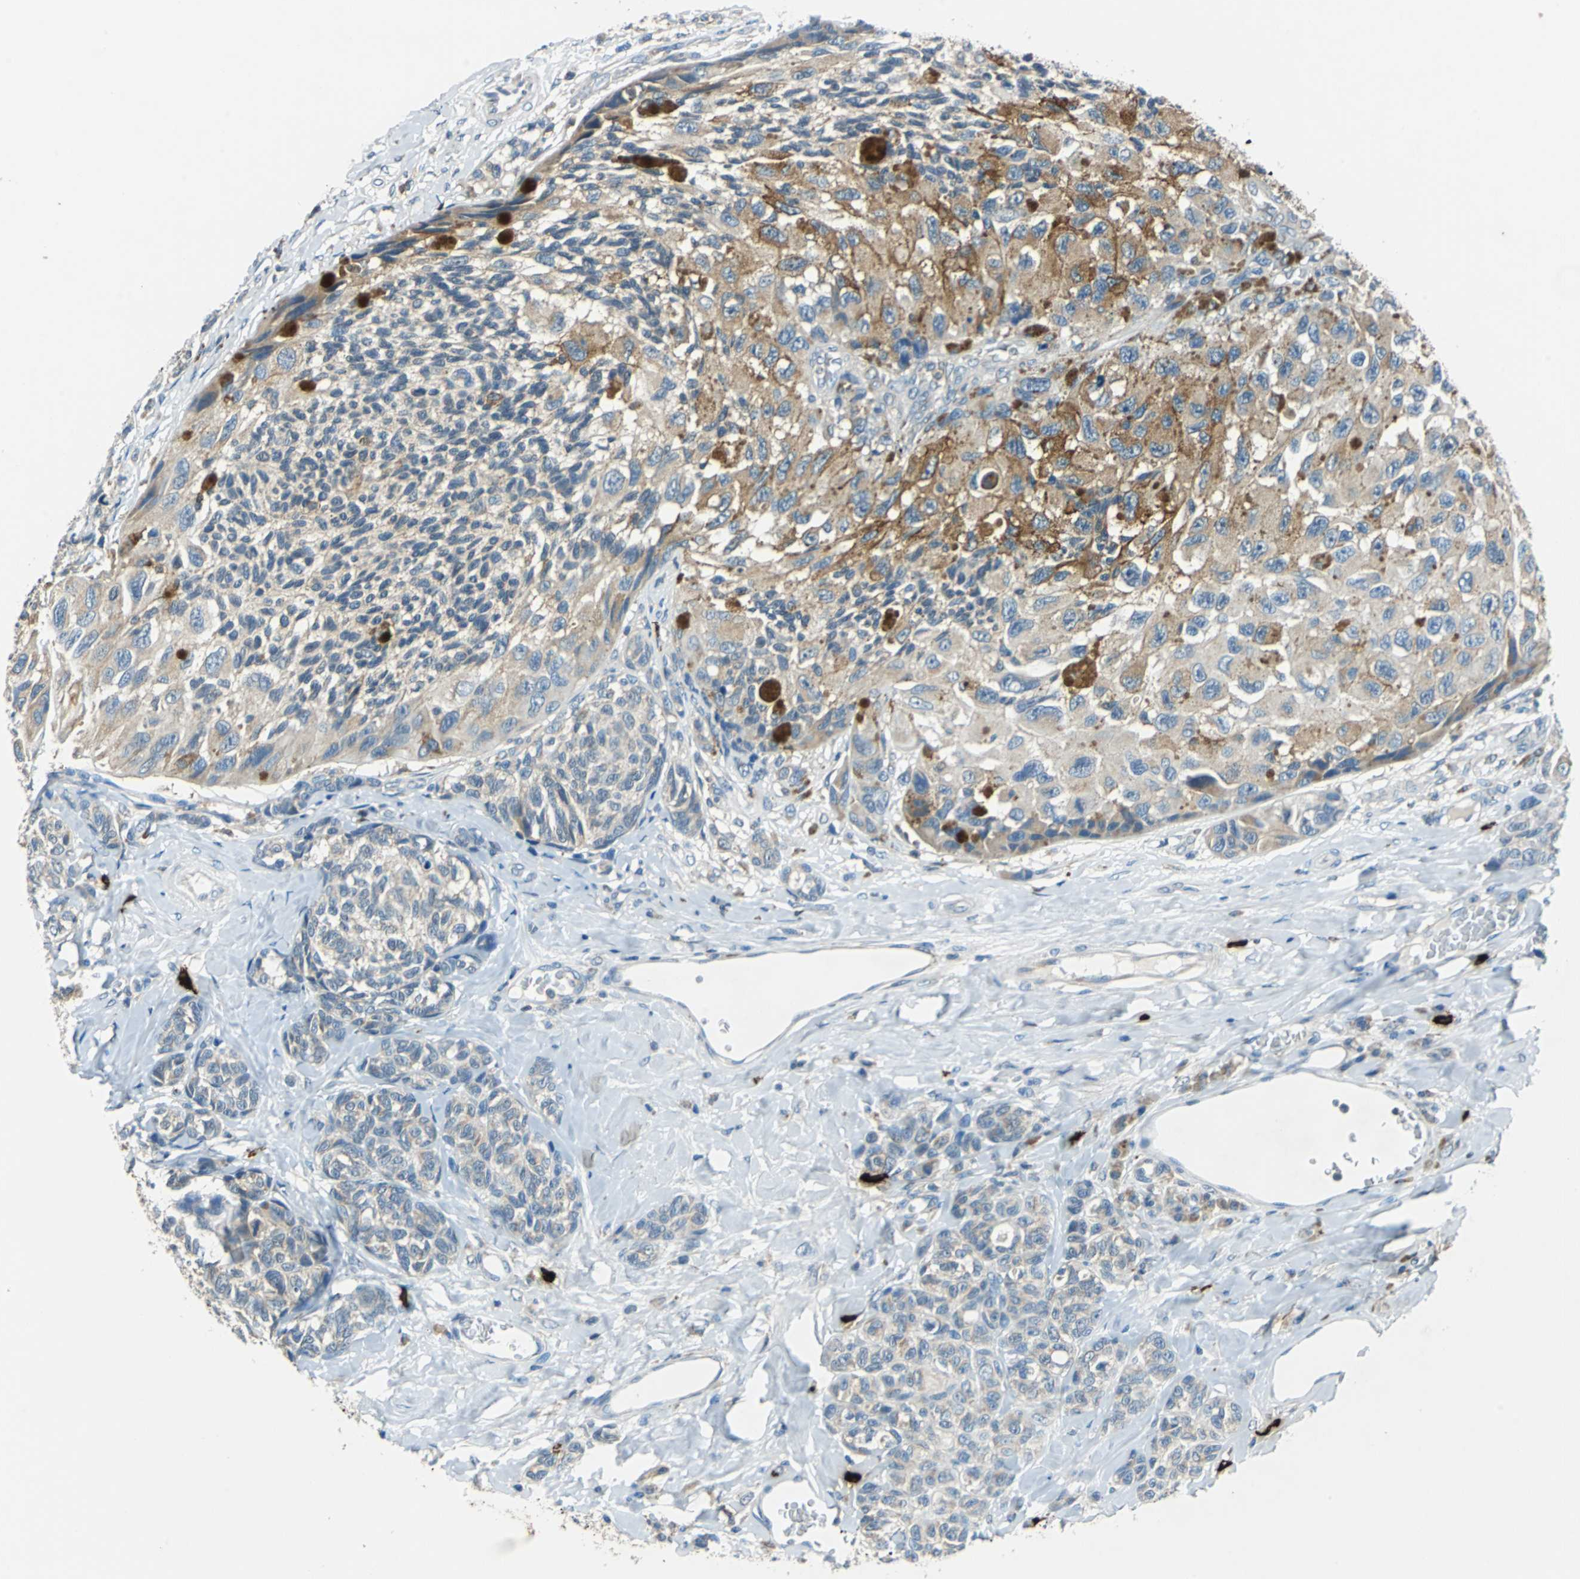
{"staining": {"intensity": "moderate", "quantity": ">75%", "location": "cytoplasmic/membranous"}, "tissue": "melanoma", "cell_type": "Tumor cells", "image_type": "cancer", "snomed": [{"axis": "morphology", "description": "Malignant melanoma, NOS"}, {"axis": "topography", "description": "Skin"}], "caption": "Immunohistochemistry histopathology image of neoplastic tissue: melanoma stained using IHC exhibits medium levels of moderate protein expression localized specifically in the cytoplasmic/membranous of tumor cells, appearing as a cytoplasmic/membranous brown color.", "gene": "CPA3", "patient": {"sex": "female", "age": 73}}